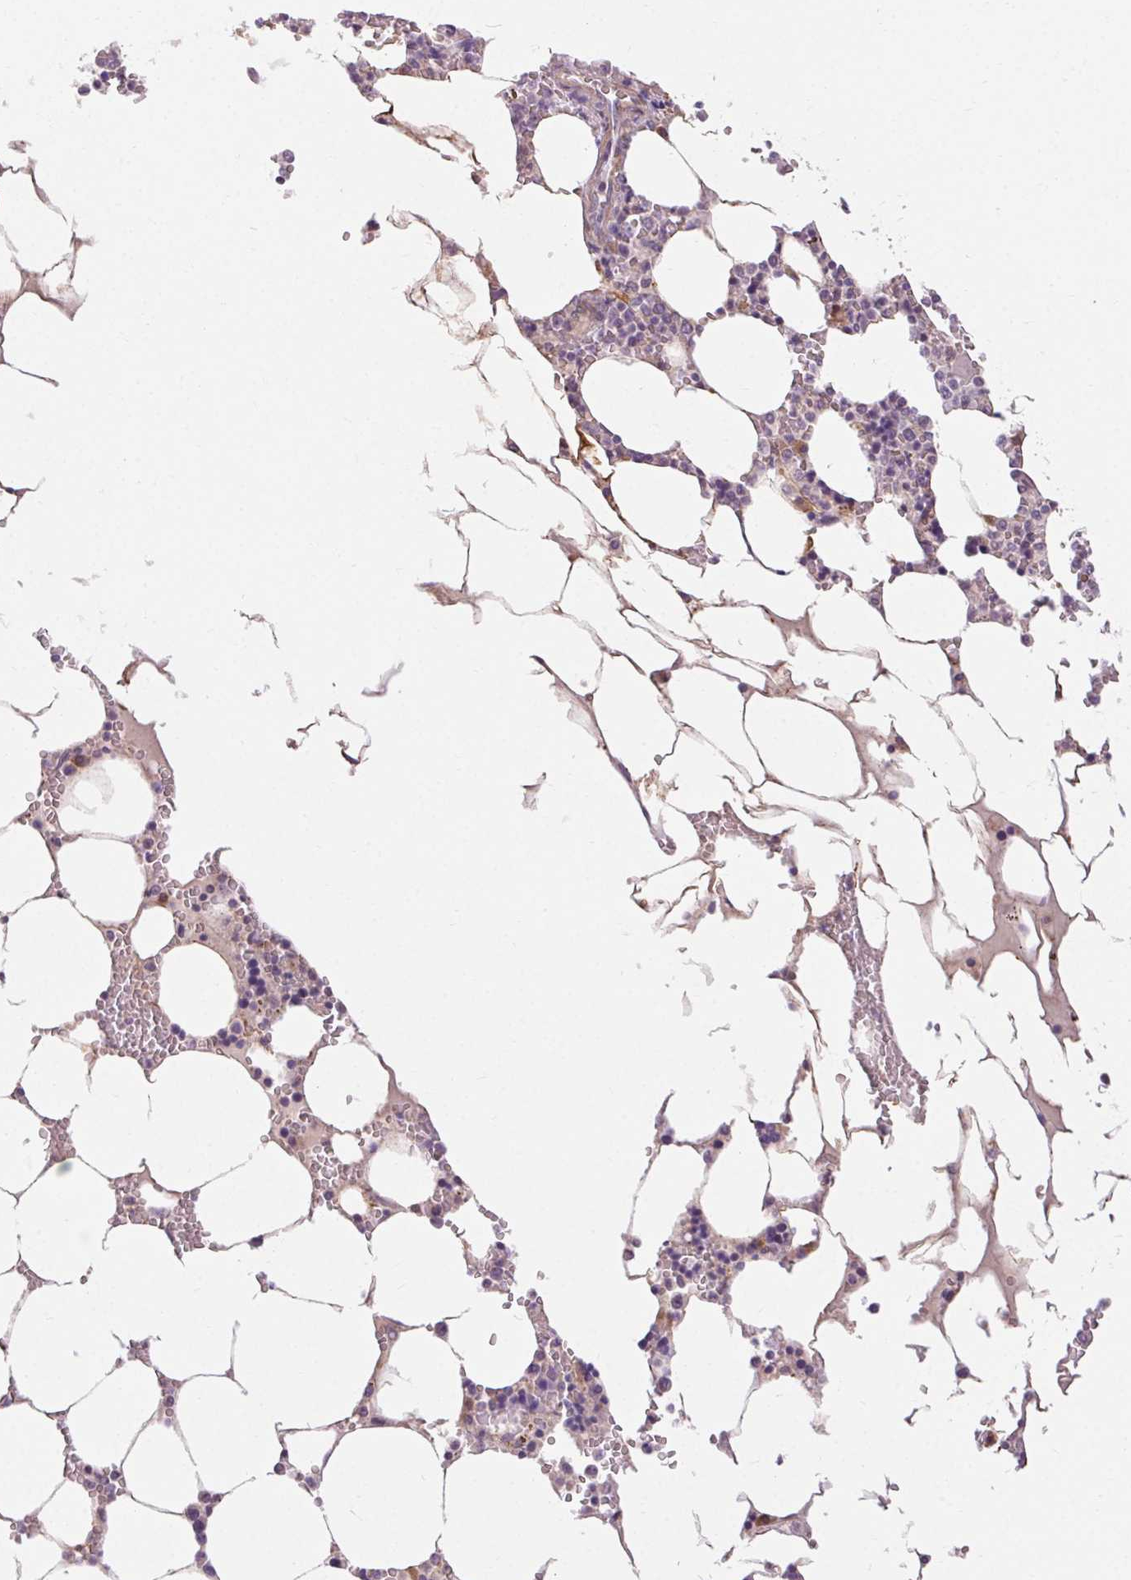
{"staining": {"intensity": "weak", "quantity": "<25%", "location": "cytoplasmic/membranous"}, "tissue": "bone marrow", "cell_type": "Hematopoietic cells", "image_type": "normal", "snomed": [{"axis": "morphology", "description": "Normal tissue, NOS"}, {"axis": "topography", "description": "Bone marrow"}], "caption": "High power microscopy micrograph of an IHC photomicrograph of benign bone marrow, revealing no significant expression in hematopoietic cells.", "gene": "TMEM52B", "patient": {"sex": "male", "age": 64}}